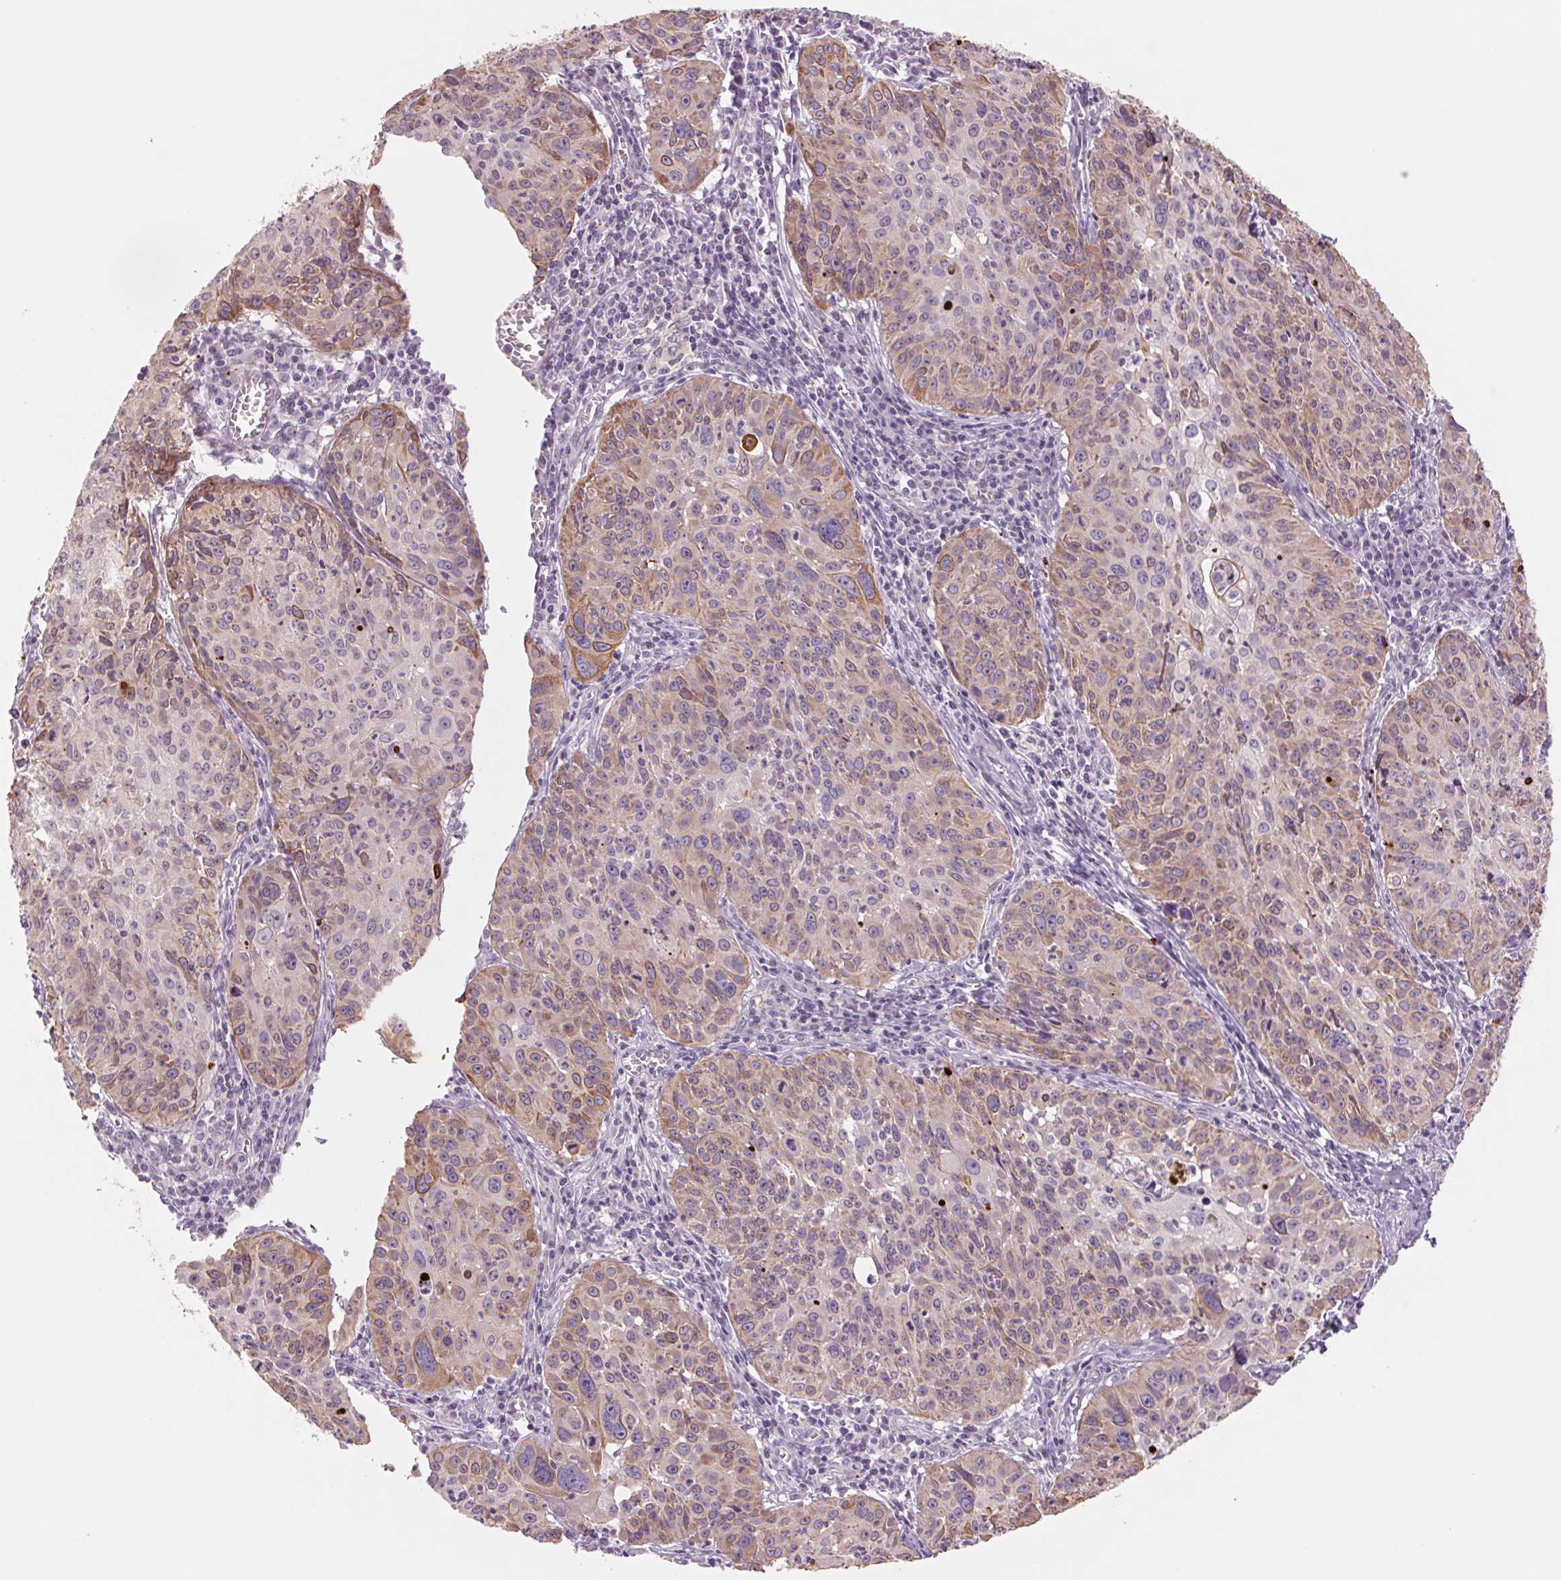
{"staining": {"intensity": "moderate", "quantity": "25%-75%", "location": "cytoplasmic/membranous"}, "tissue": "cervical cancer", "cell_type": "Tumor cells", "image_type": "cancer", "snomed": [{"axis": "morphology", "description": "Squamous cell carcinoma, NOS"}, {"axis": "topography", "description": "Cervix"}], "caption": "Protein staining exhibits moderate cytoplasmic/membranous expression in approximately 25%-75% of tumor cells in squamous cell carcinoma (cervical). The staining was performed using DAB (3,3'-diaminobenzidine), with brown indicating positive protein expression. Nuclei are stained blue with hematoxylin.", "gene": "KRT1", "patient": {"sex": "female", "age": 31}}